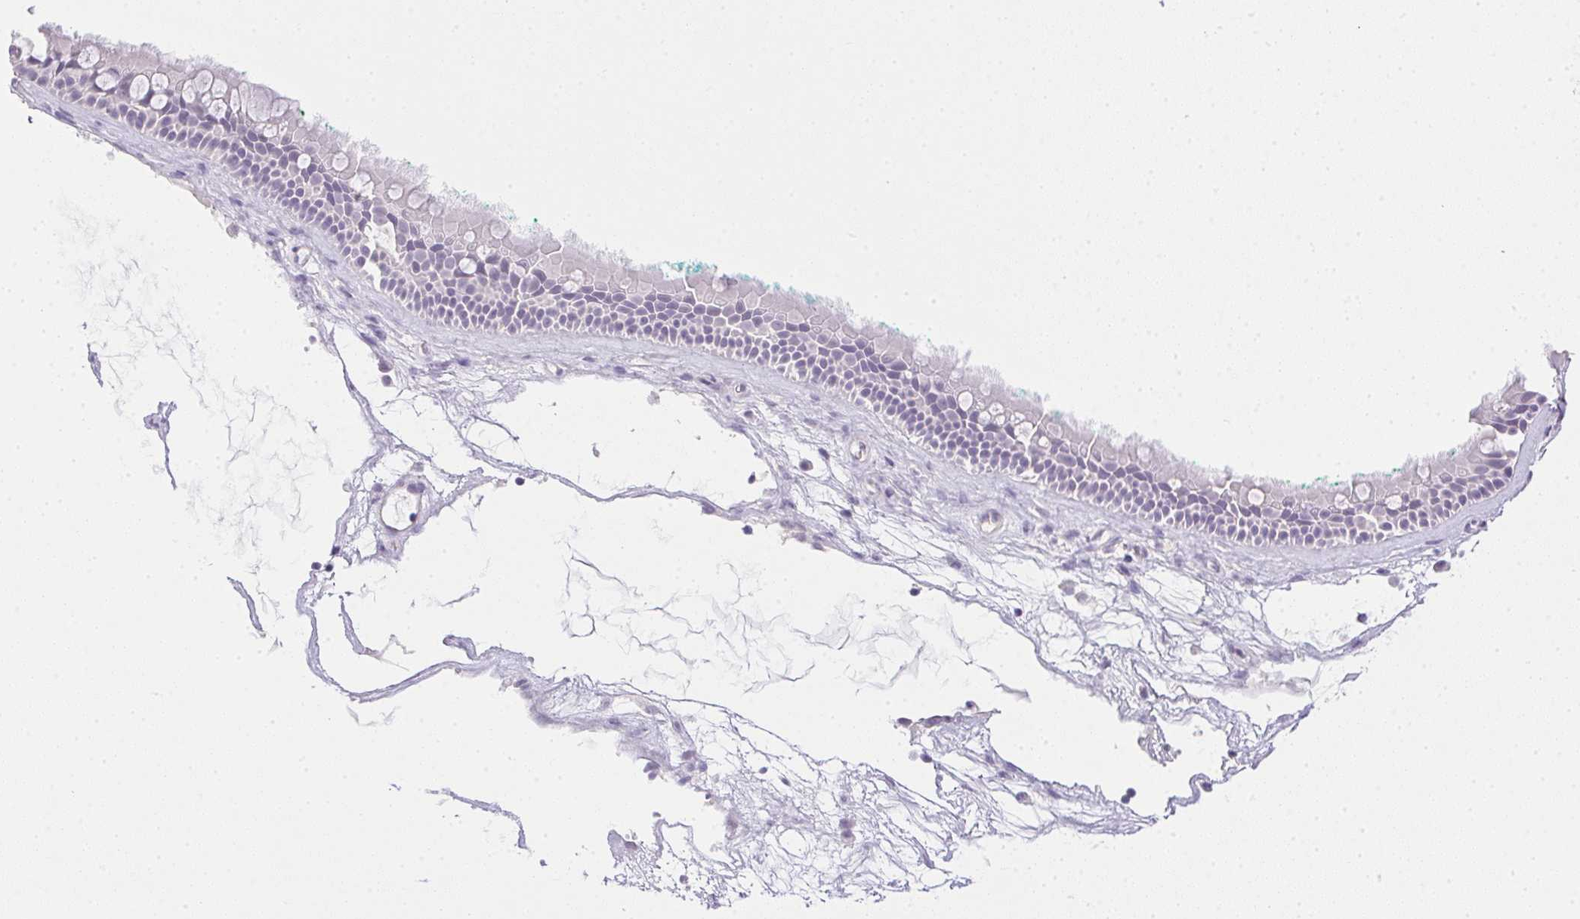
{"staining": {"intensity": "negative", "quantity": "none", "location": "none"}, "tissue": "nasopharynx", "cell_type": "Respiratory epithelial cells", "image_type": "normal", "snomed": [{"axis": "morphology", "description": "Normal tissue, NOS"}, {"axis": "topography", "description": "Nasopharynx"}], "caption": "Normal nasopharynx was stained to show a protein in brown. There is no significant positivity in respiratory epithelial cells. Nuclei are stained in blue.", "gene": "PRL", "patient": {"sex": "male", "age": 68}}